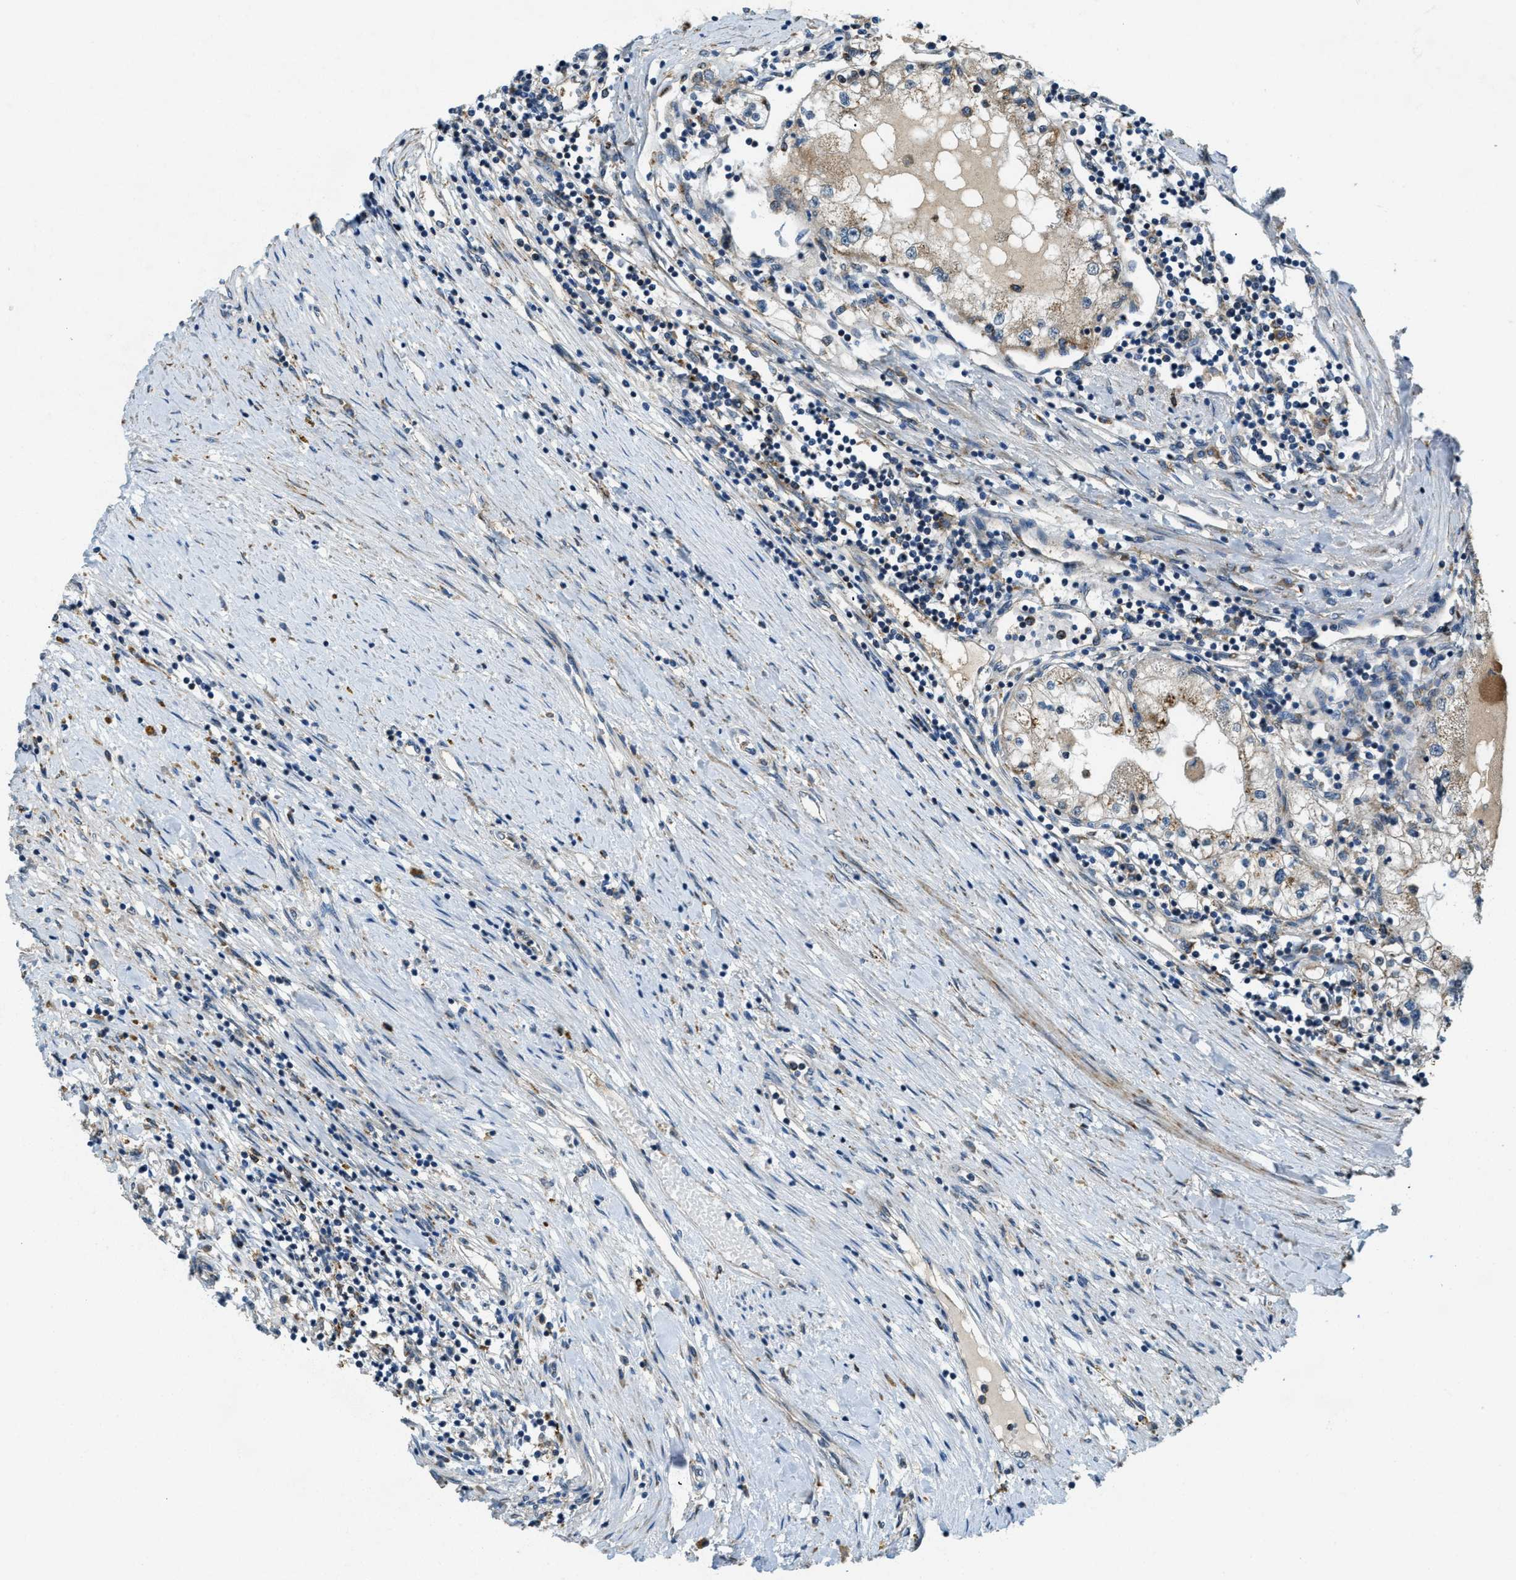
{"staining": {"intensity": "weak", "quantity": ">75%", "location": "cytoplasmic/membranous"}, "tissue": "renal cancer", "cell_type": "Tumor cells", "image_type": "cancer", "snomed": [{"axis": "morphology", "description": "Adenocarcinoma, NOS"}, {"axis": "topography", "description": "Kidney"}], "caption": "Protein analysis of adenocarcinoma (renal) tissue exhibits weak cytoplasmic/membranous expression in approximately >75% of tumor cells. (brown staining indicates protein expression, while blue staining denotes nuclei).", "gene": "STARD3NL", "patient": {"sex": "male", "age": 68}}